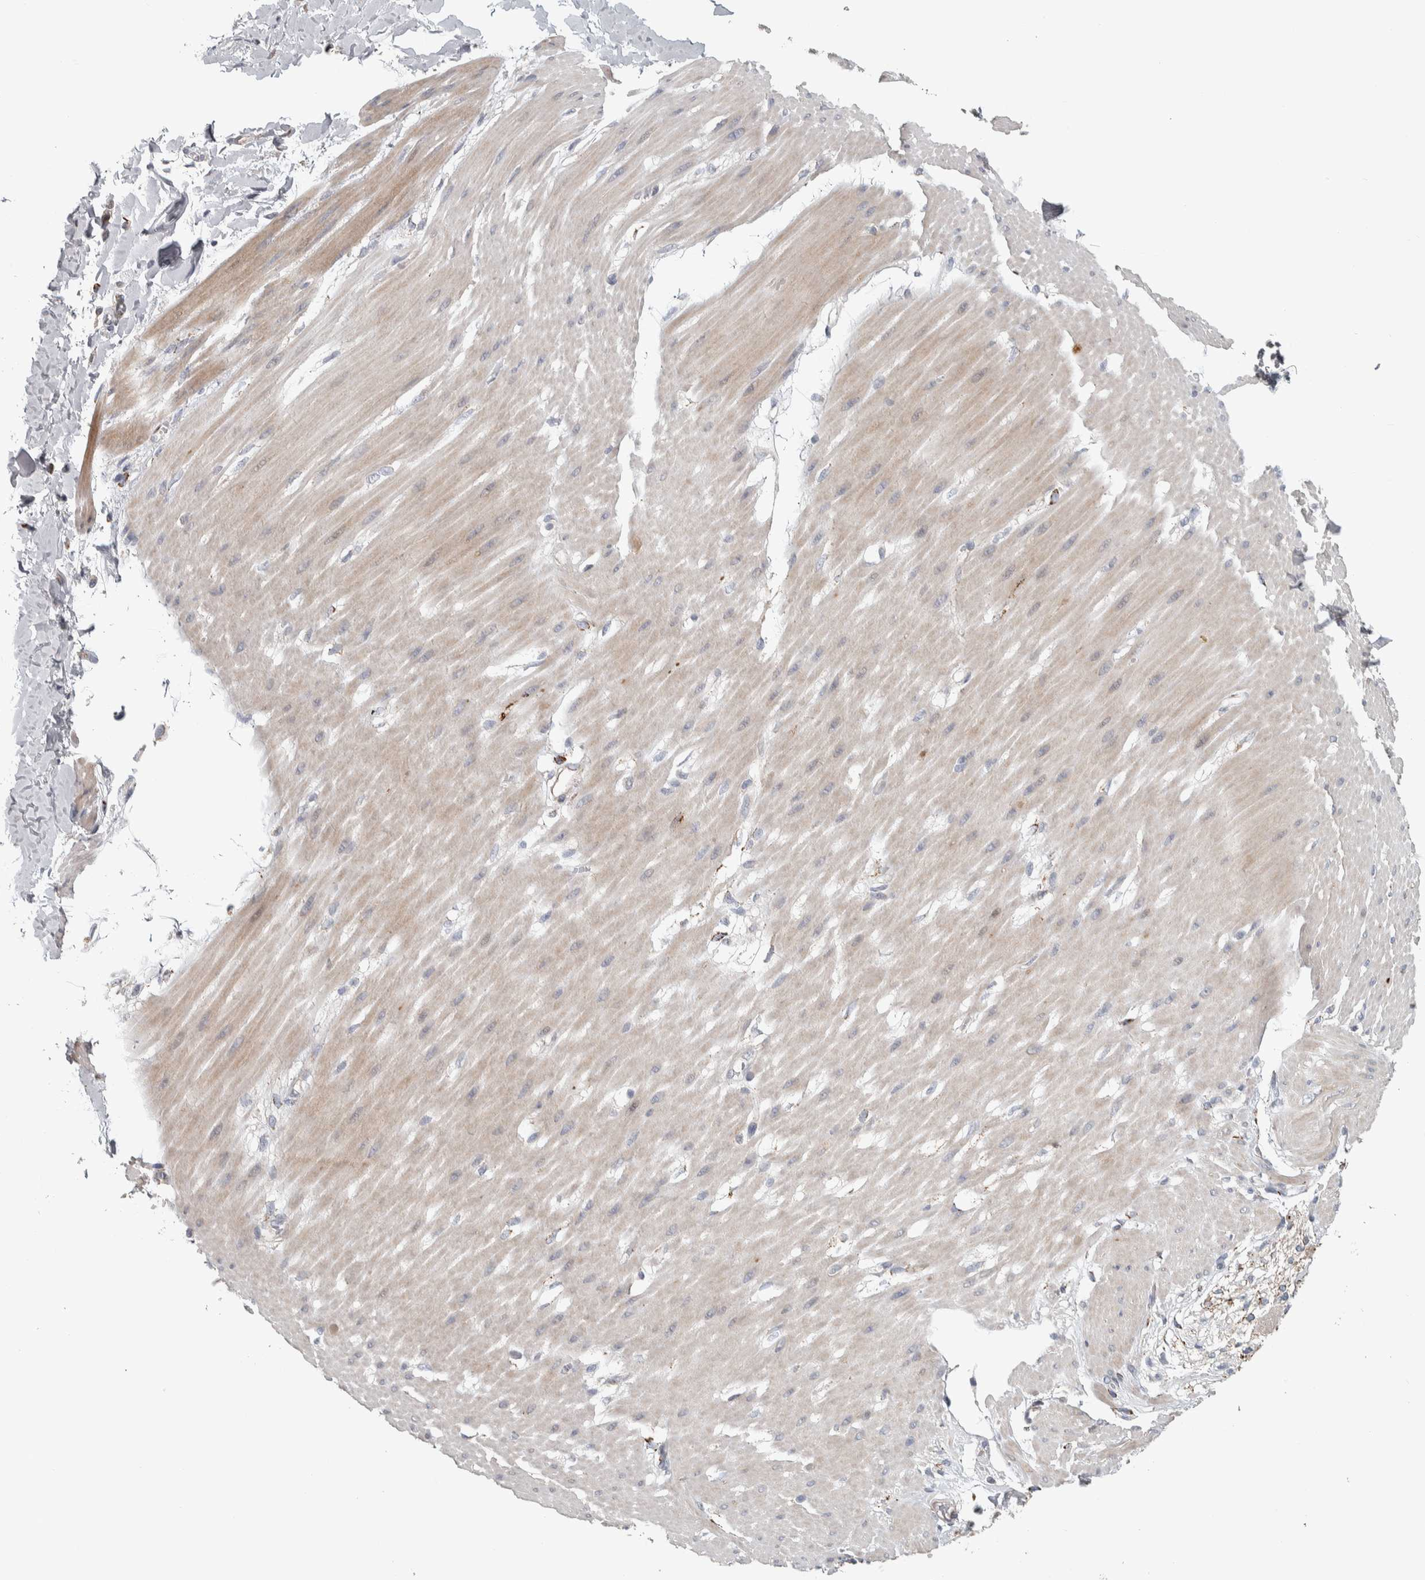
{"staining": {"intensity": "weak", "quantity": ">75%", "location": "cytoplasmic/membranous"}, "tissue": "adipose tissue", "cell_type": "Adipocytes", "image_type": "normal", "snomed": [{"axis": "morphology", "description": "Normal tissue, NOS"}, {"axis": "morphology", "description": "Adenocarcinoma, NOS"}, {"axis": "topography", "description": "Duodenum"}, {"axis": "topography", "description": "Peripheral nerve tissue"}], "caption": "A photomicrograph of human adipose tissue stained for a protein displays weak cytoplasmic/membranous brown staining in adipocytes.", "gene": "FAM78A", "patient": {"sex": "female", "age": 60}}